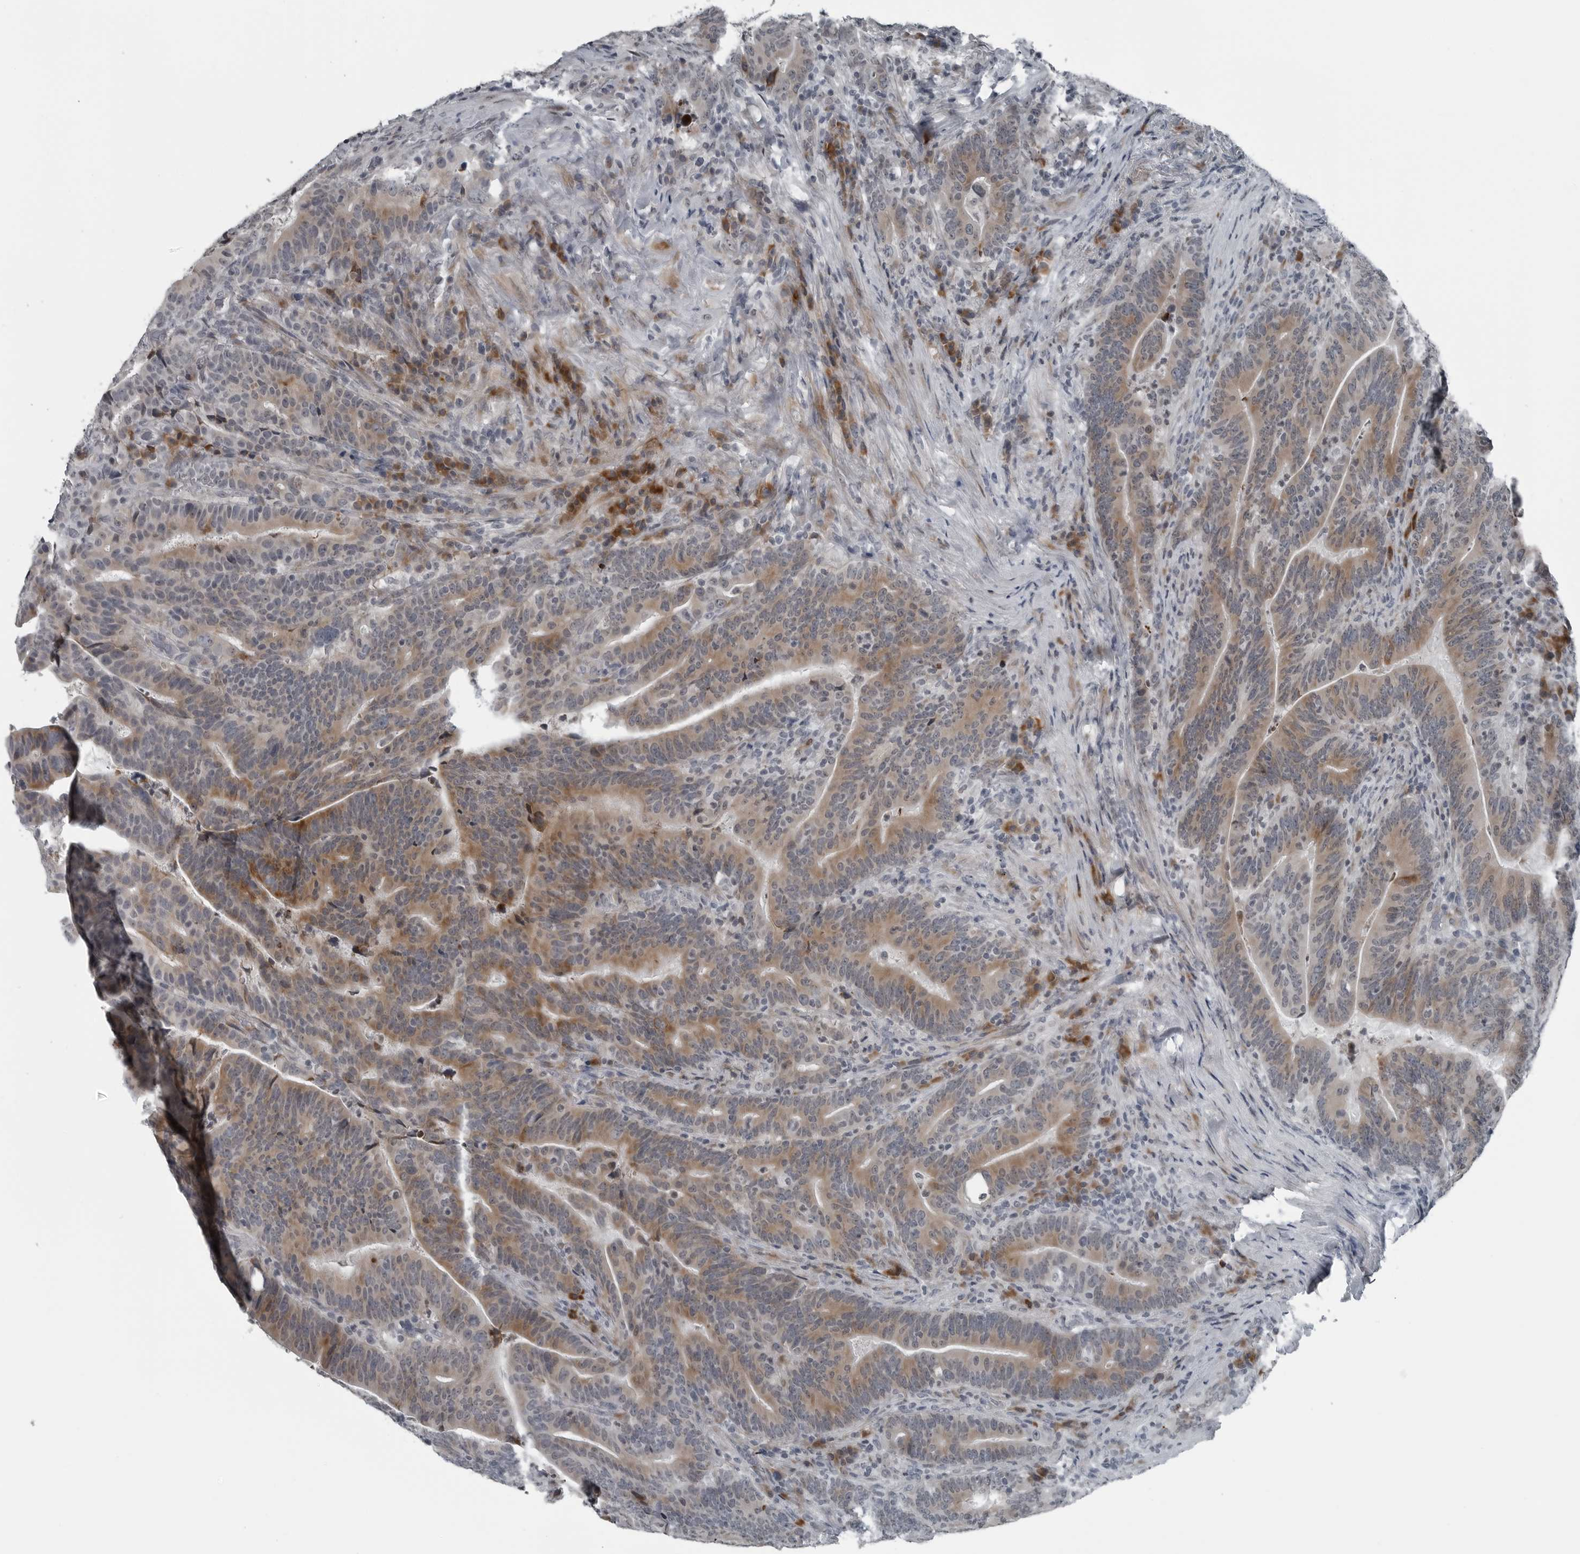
{"staining": {"intensity": "moderate", "quantity": ">75%", "location": "cytoplasmic/membranous"}, "tissue": "colorectal cancer", "cell_type": "Tumor cells", "image_type": "cancer", "snomed": [{"axis": "morphology", "description": "Adenocarcinoma, NOS"}, {"axis": "topography", "description": "Colon"}], "caption": "The micrograph displays immunohistochemical staining of colorectal adenocarcinoma. There is moderate cytoplasmic/membranous staining is appreciated in about >75% of tumor cells. (Brightfield microscopy of DAB IHC at high magnification).", "gene": "DNAAF11", "patient": {"sex": "female", "age": 66}}